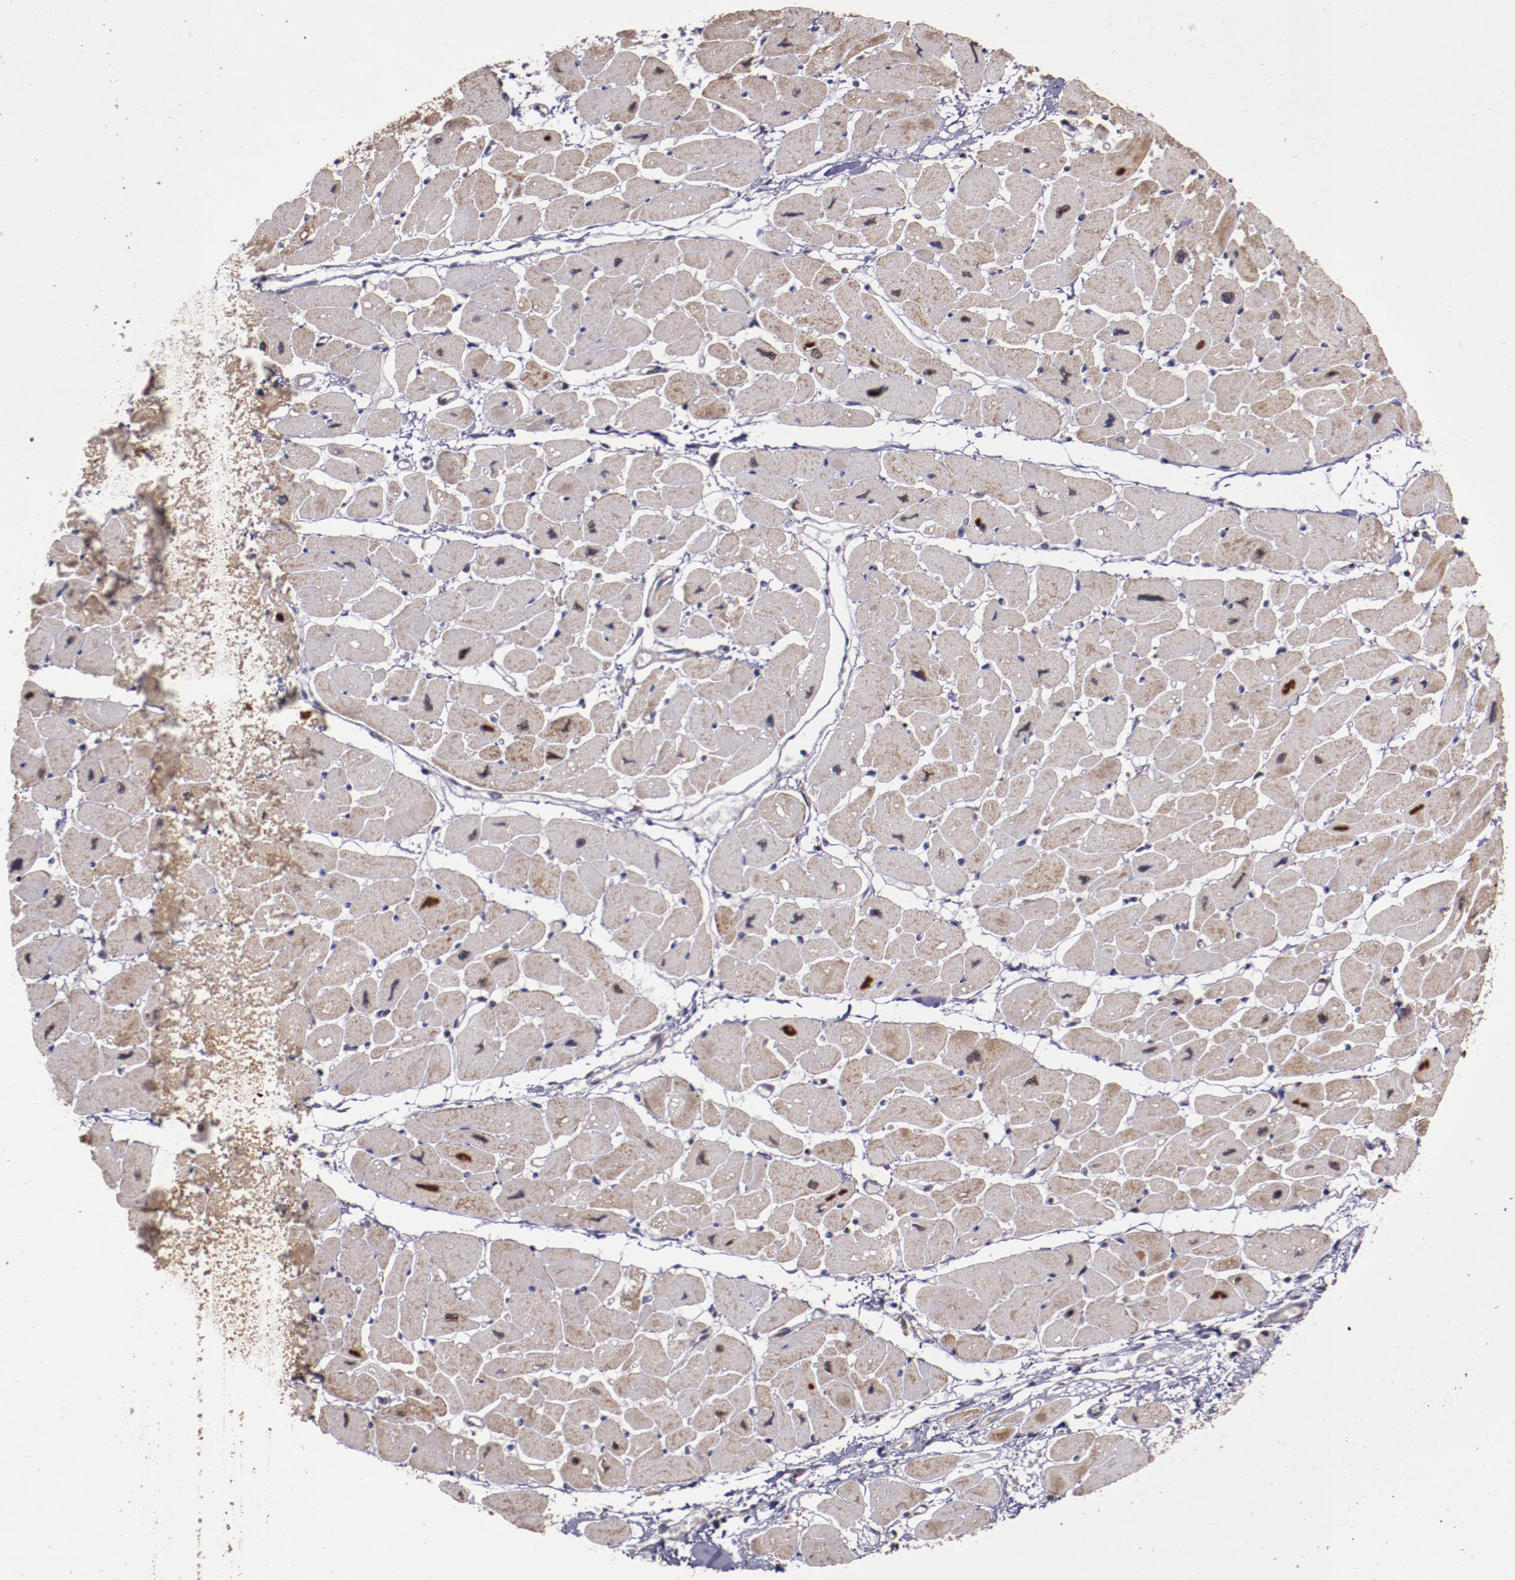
{"staining": {"intensity": "weak", "quantity": ">75%", "location": "cytoplasmic/membranous,nuclear"}, "tissue": "heart muscle", "cell_type": "Cardiomyocytes", "image_type": "normal", "snomed": [{"axis": "morphology", "description": "Normal tissue, NOS"}, {"axis": "topography", "description": "Heart"}], "caption": "Heart muscle stained for a protein (brown) exhibits weak cytoplasmic/membranous,nuclear positive expression in approximately >75% of cardiomyocytes.", "gene": "CECR2", "patient": {"sex": "female", "age": 54}}